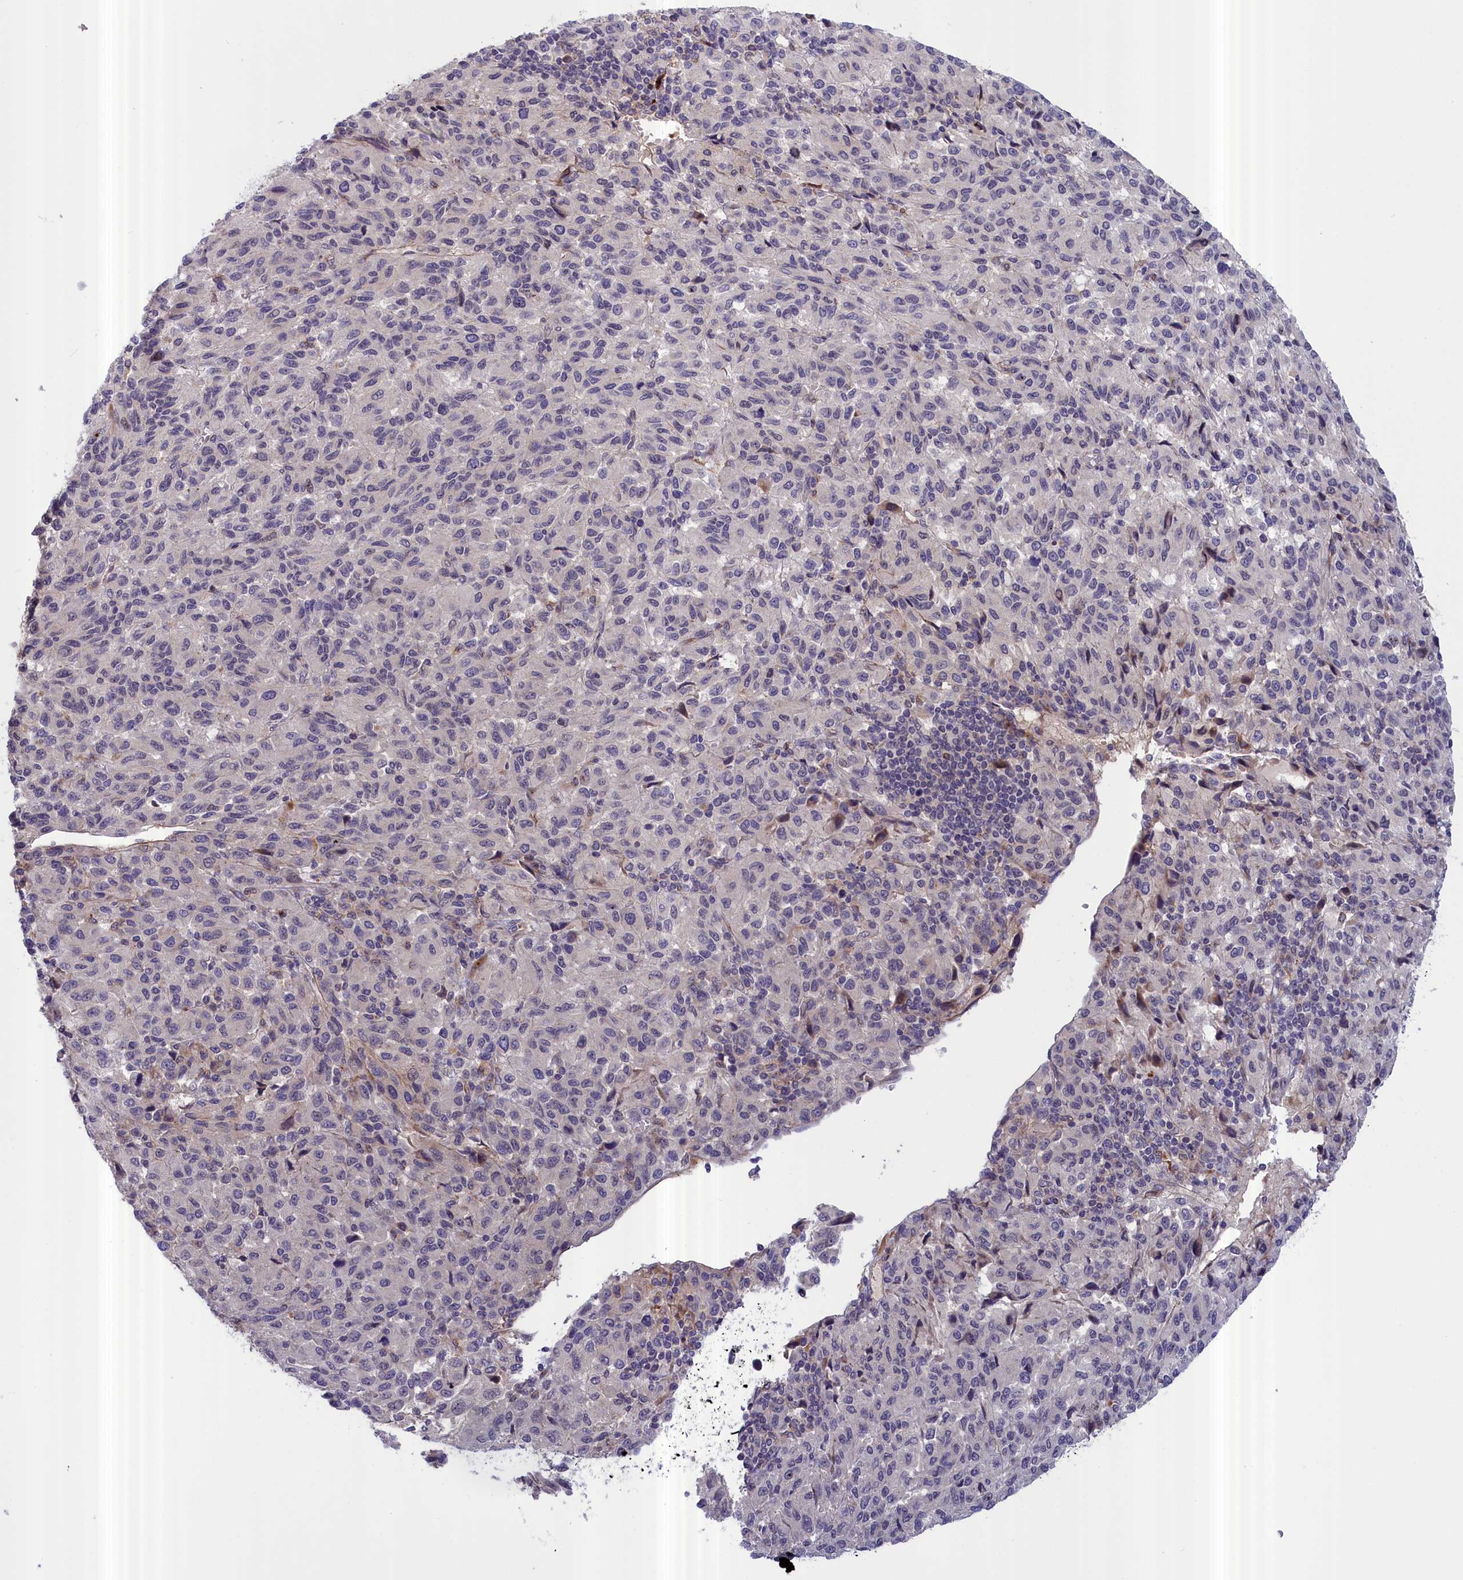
{"staining": {"intensity": "negative", "quantity": "none", "location": "none"}, "tissue": "melanoma", "cell_type": "Tumor cells", "image_type": "cancer", "snomed": [{"axis": "morphology", "description": "Malignant melanoma, Metastatic site"}, {"axis": "topography", "description": "Lung"}], "caption": "A photomicrograph of human melanoma is negative for staining in tumor cells.", "gene": "IGFALS", "patient": {"sex": "male", "age": 64}}